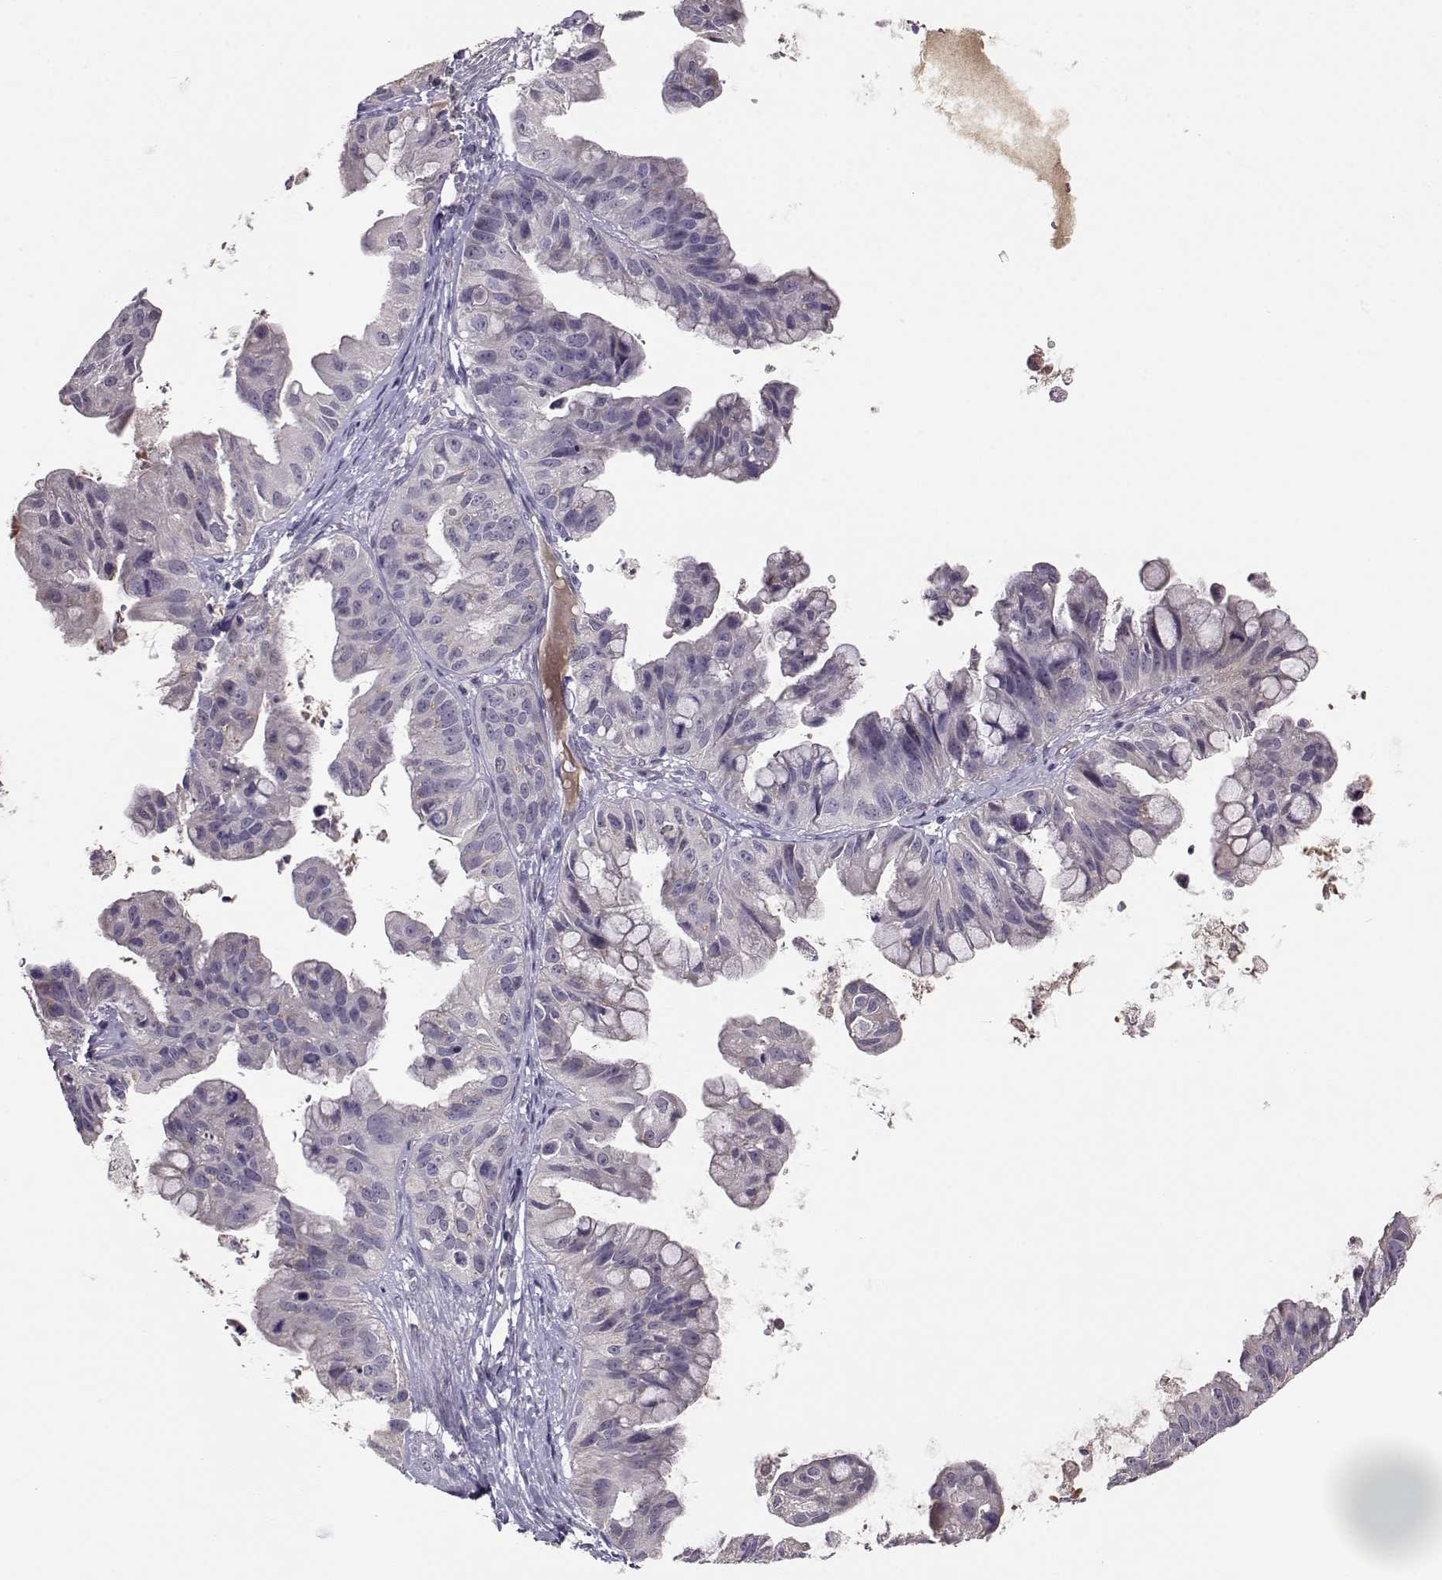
{"staining": {"intensity": "negative", "quantity": "none", "location": "none"}, "tissue": "ovarian cancer", "cell_type": "Tumor cells", "image_type": "cancer", "snomed": [{"axis": "morphology", "description": "Cystadenocarcinoma, mucinous, NOS"}, {"axis": "topography", "description": "Ovary"}], "caption": "This is an immunohistochemistry photomicrograph of ovarian cancer. There is no expression in tumor cells.", "gene": "TACR1", "patient": {"sex": "female", "age": 76}}